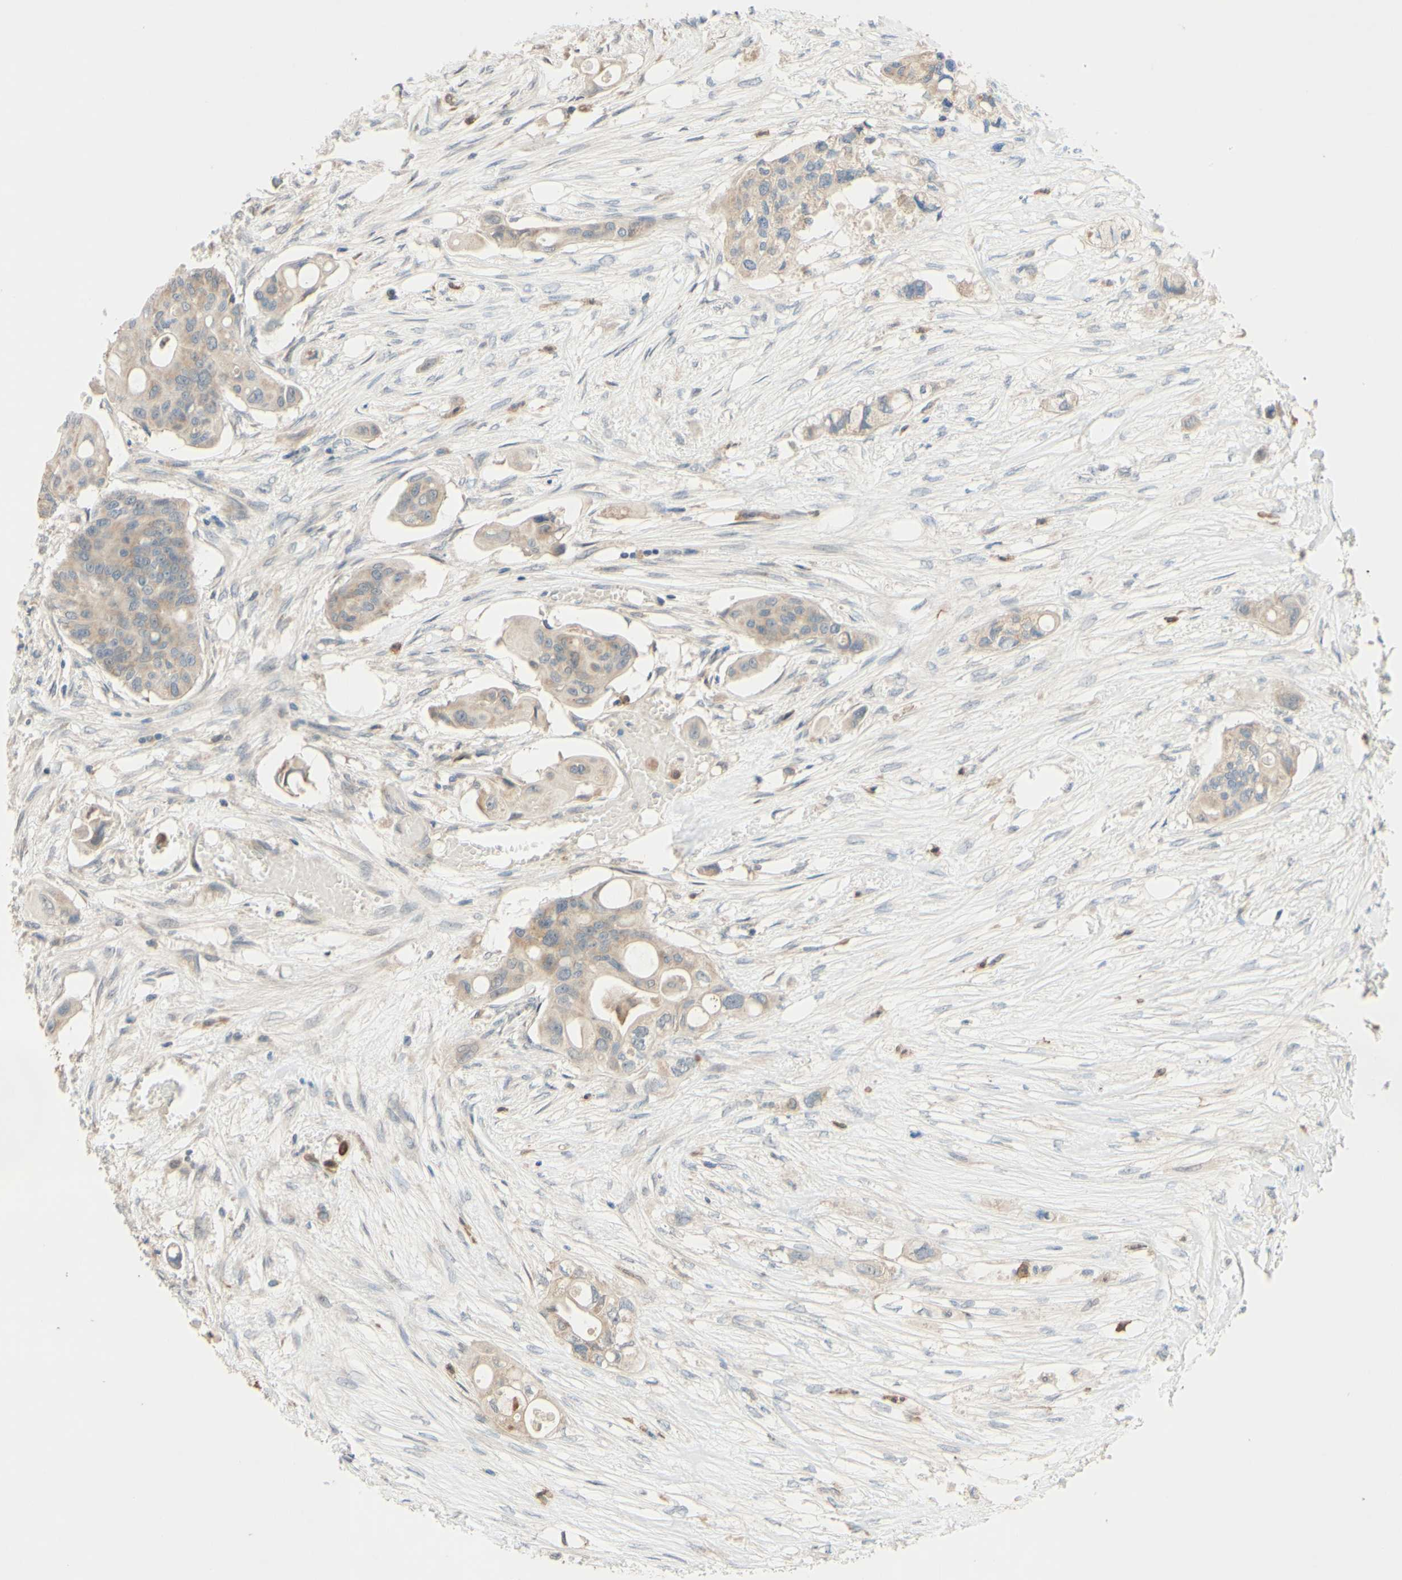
{"staining": {"intensity": "weak", "quantity": ">75%", "location": "cytoplasmic/membranous"}, "tissue": "colorectal cancer", "cell_type": "Tumor cells", "image_type": "cancer", "snomed": [{"axis": "morphology", "description": "Adenocarcinoma, NOS"}, {"axis": "topography", "description": "Colon"}], "caption": "Immunohistochemical staining of human colorectal cancer displays weak cytoplasmic/membranous protein positivity in about >75% of tumor cells. The protein of interest is shown in brown color, while the nuclei are stained blue.", "gene": "GATA1", "patient": {"sex": "female", "age": 57}}